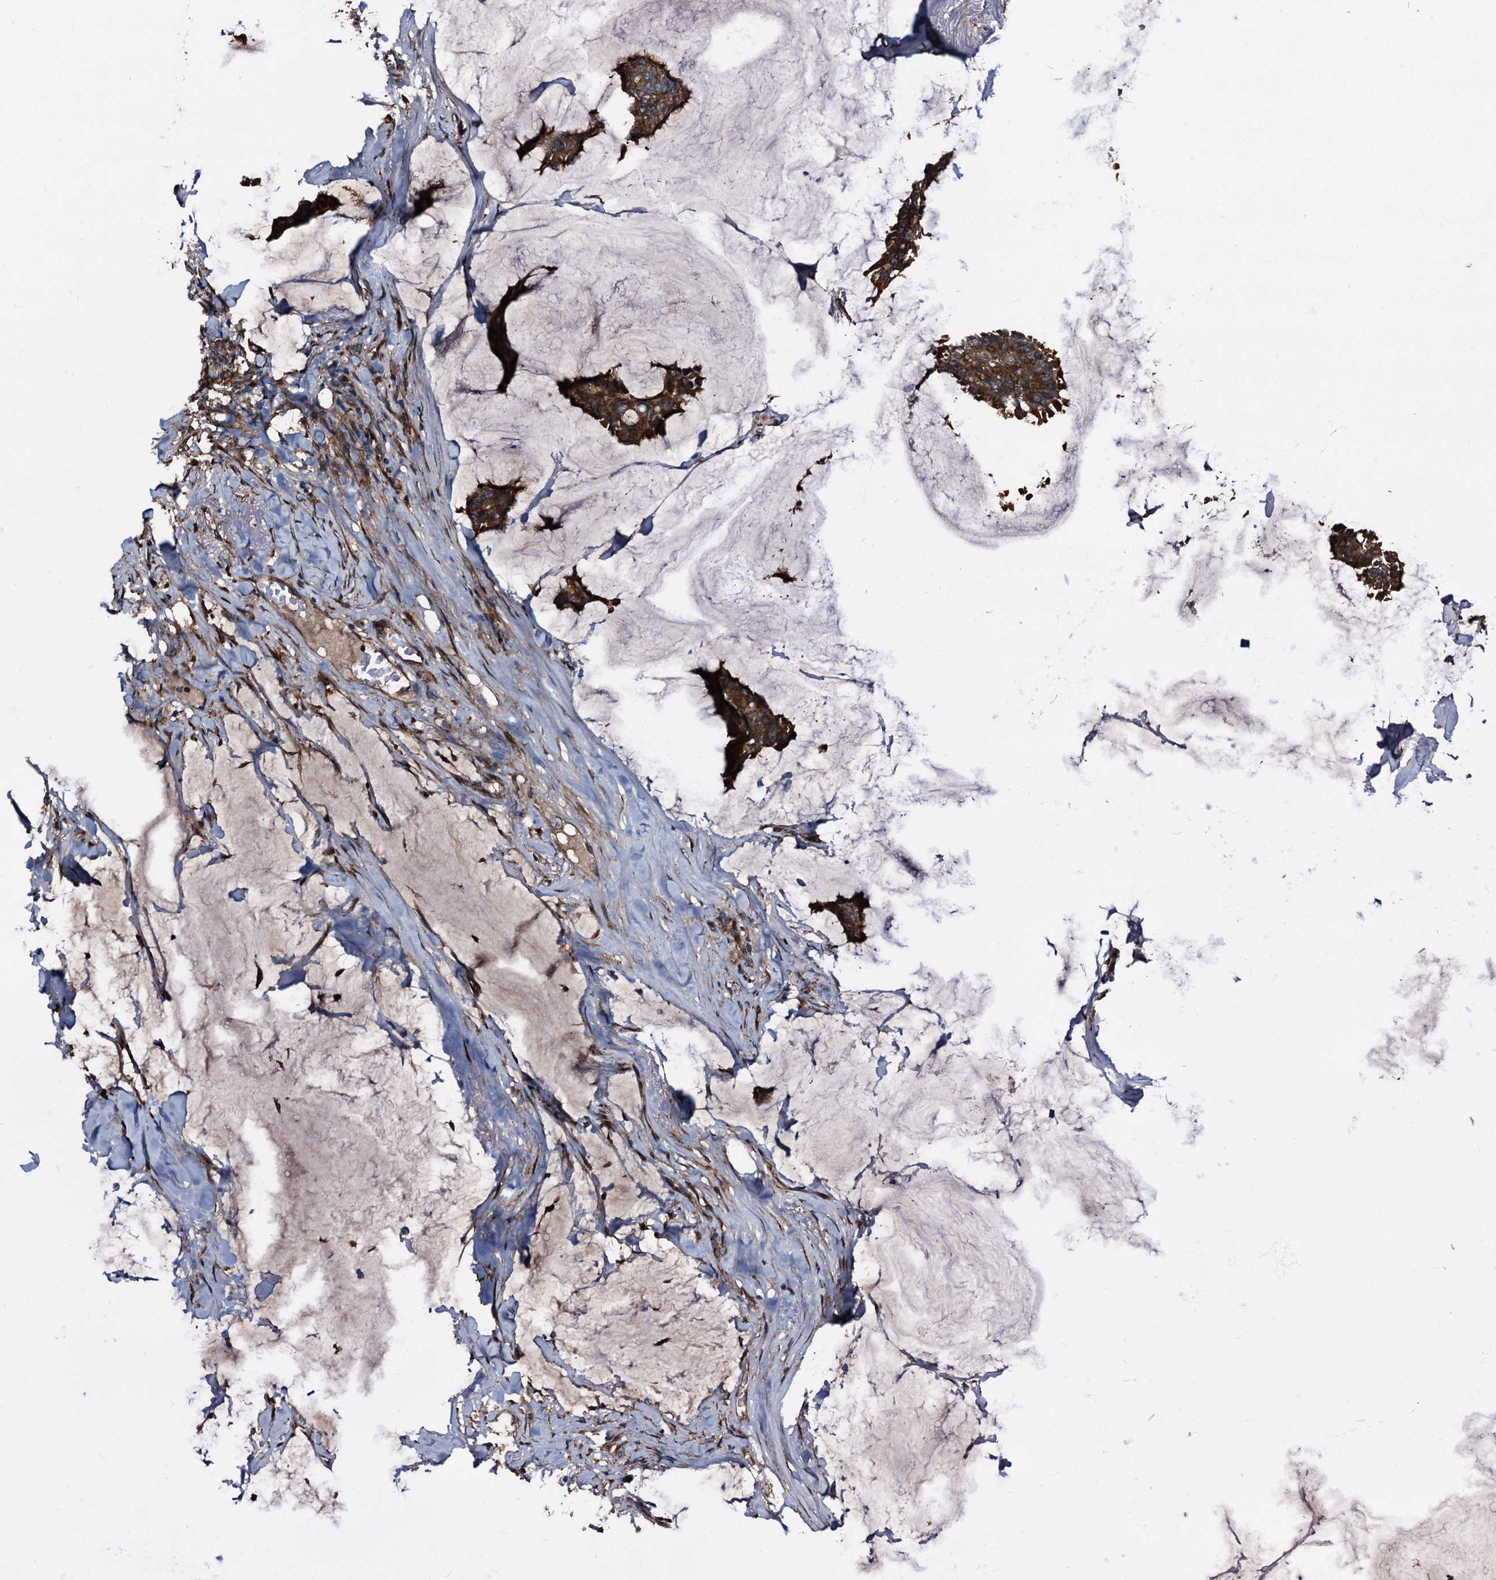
{"staining": {"intensity": "strong", "quantity": ">75%", "location": "cytoplasmic/membranous"}, "tissue": "breast cancer", "cell_type": "Tumor cells", "image_type": "cancer", "snomed": [{"axis": "morphology", "description": "Duct carcinoma"}, {"axis": "topography", "description": "Breast"}], "caption": "Protein analysis of invasive ductal carcinoma (breast) tissue exhibits strong cytoplasmic/membranous staining in about >75% of tumor cells.", "gene": "PEX5", "patient": {"sex": "female", "age": 93}}